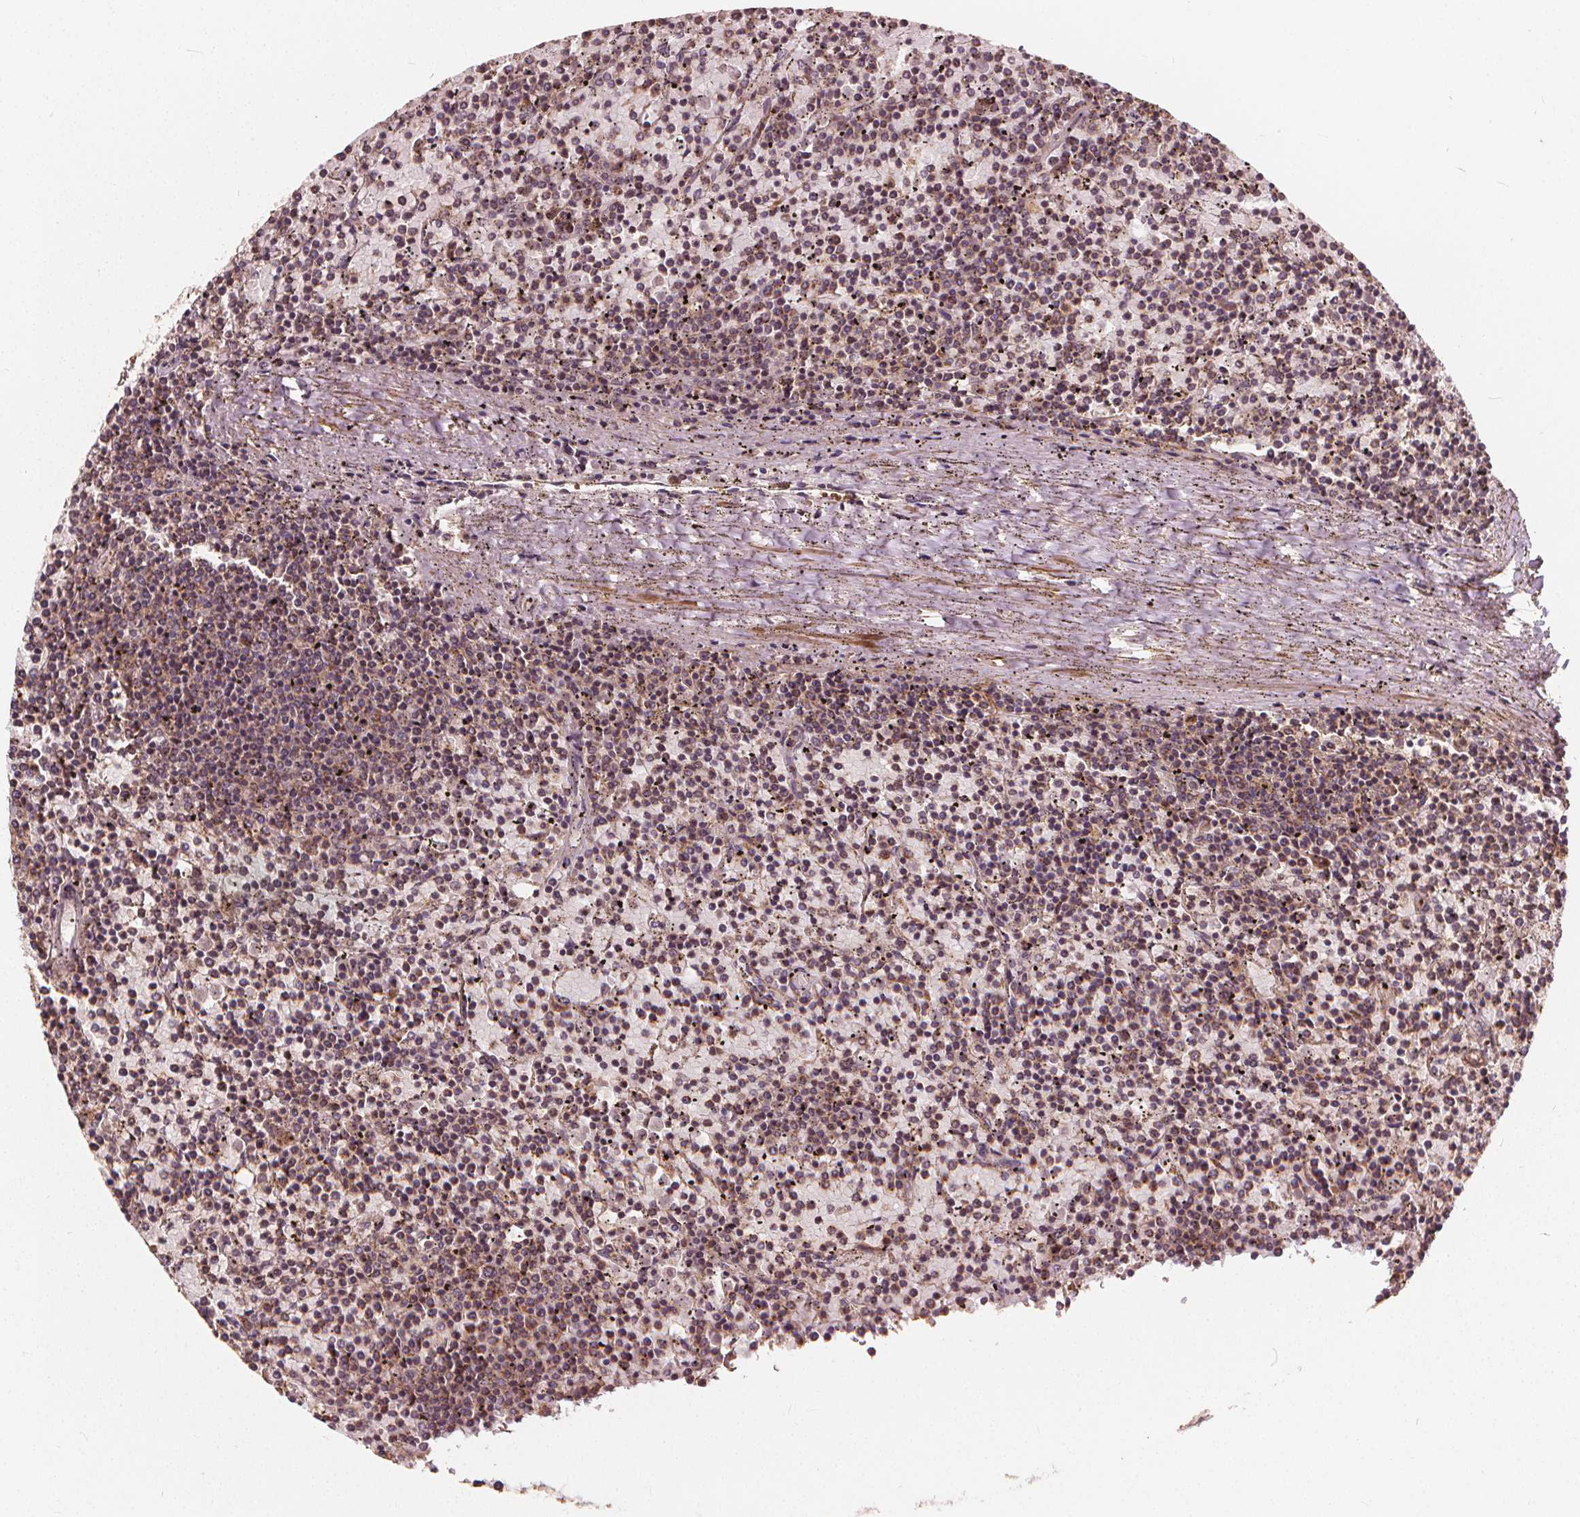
{"staining": {"intensity": "moderate", "quantity": ">75%", "location": "cytoplasmic/membranous"}, "tissue": "lymphoma", "cell_type": "Tumor cells", "image_type": "cancer", "snomed": [{"axis": "morphology", "description": "Malignant lymphoma, non-Hodgkin's type, Low grade"}, {"axis": "topography", "description": "Spleen"}], "caption": "This photomicrograph demonstrates low-grade malignant lymphoma, non-Hodgkin's type stained with immunohistochemistry to label a protein in brown. The cytoplasmic/membranous of tumor cells show moderate positivity for the protein. Nuclei are counter-stained blue.", "gene": "ORAI2", "patient": {"sex": "female", "age": 77}}